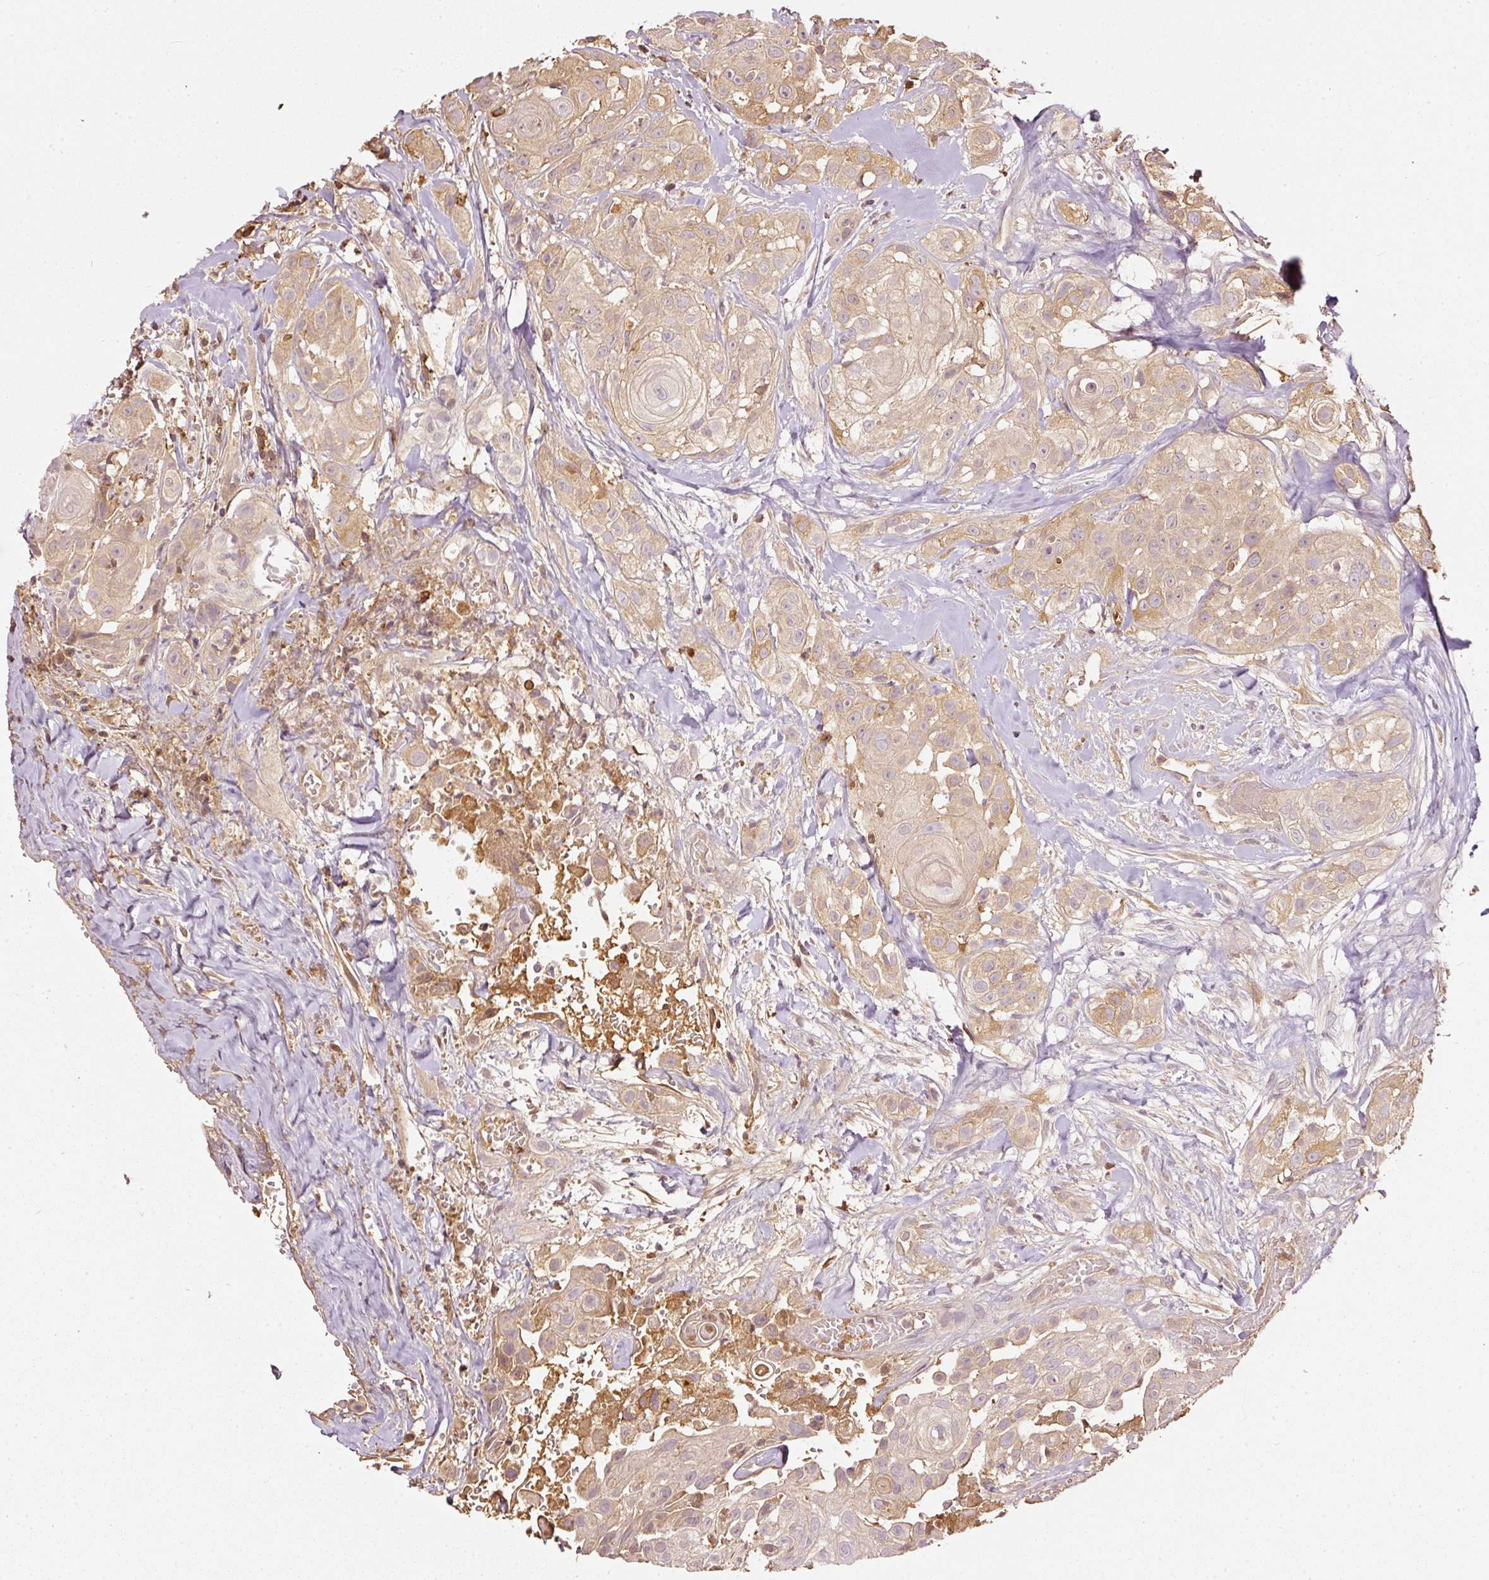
{"staining": {"intensity": "weak", "quantity": ">75%", "location": "cytoplasmic/membranous"}, "tissue": "head and neck cancer", "cell_type": "Tumor cells", "image_type": "cancer", "snomed": [{"axis": "morphology", "description": "Squamous cell carcinoma, NOS"}, {"axis": "topography", "description": "Head-Neck"}], "caption": "Squamous cell carcinoma (head and neck) stained for a protein demonstrates weak cytoplasmic/membranous positivity in tumor cells. (DAB IHC with brightfield microscopy, high magnification).", "gene": "EVL", "patient": {"sex": "male", "age": 83}}